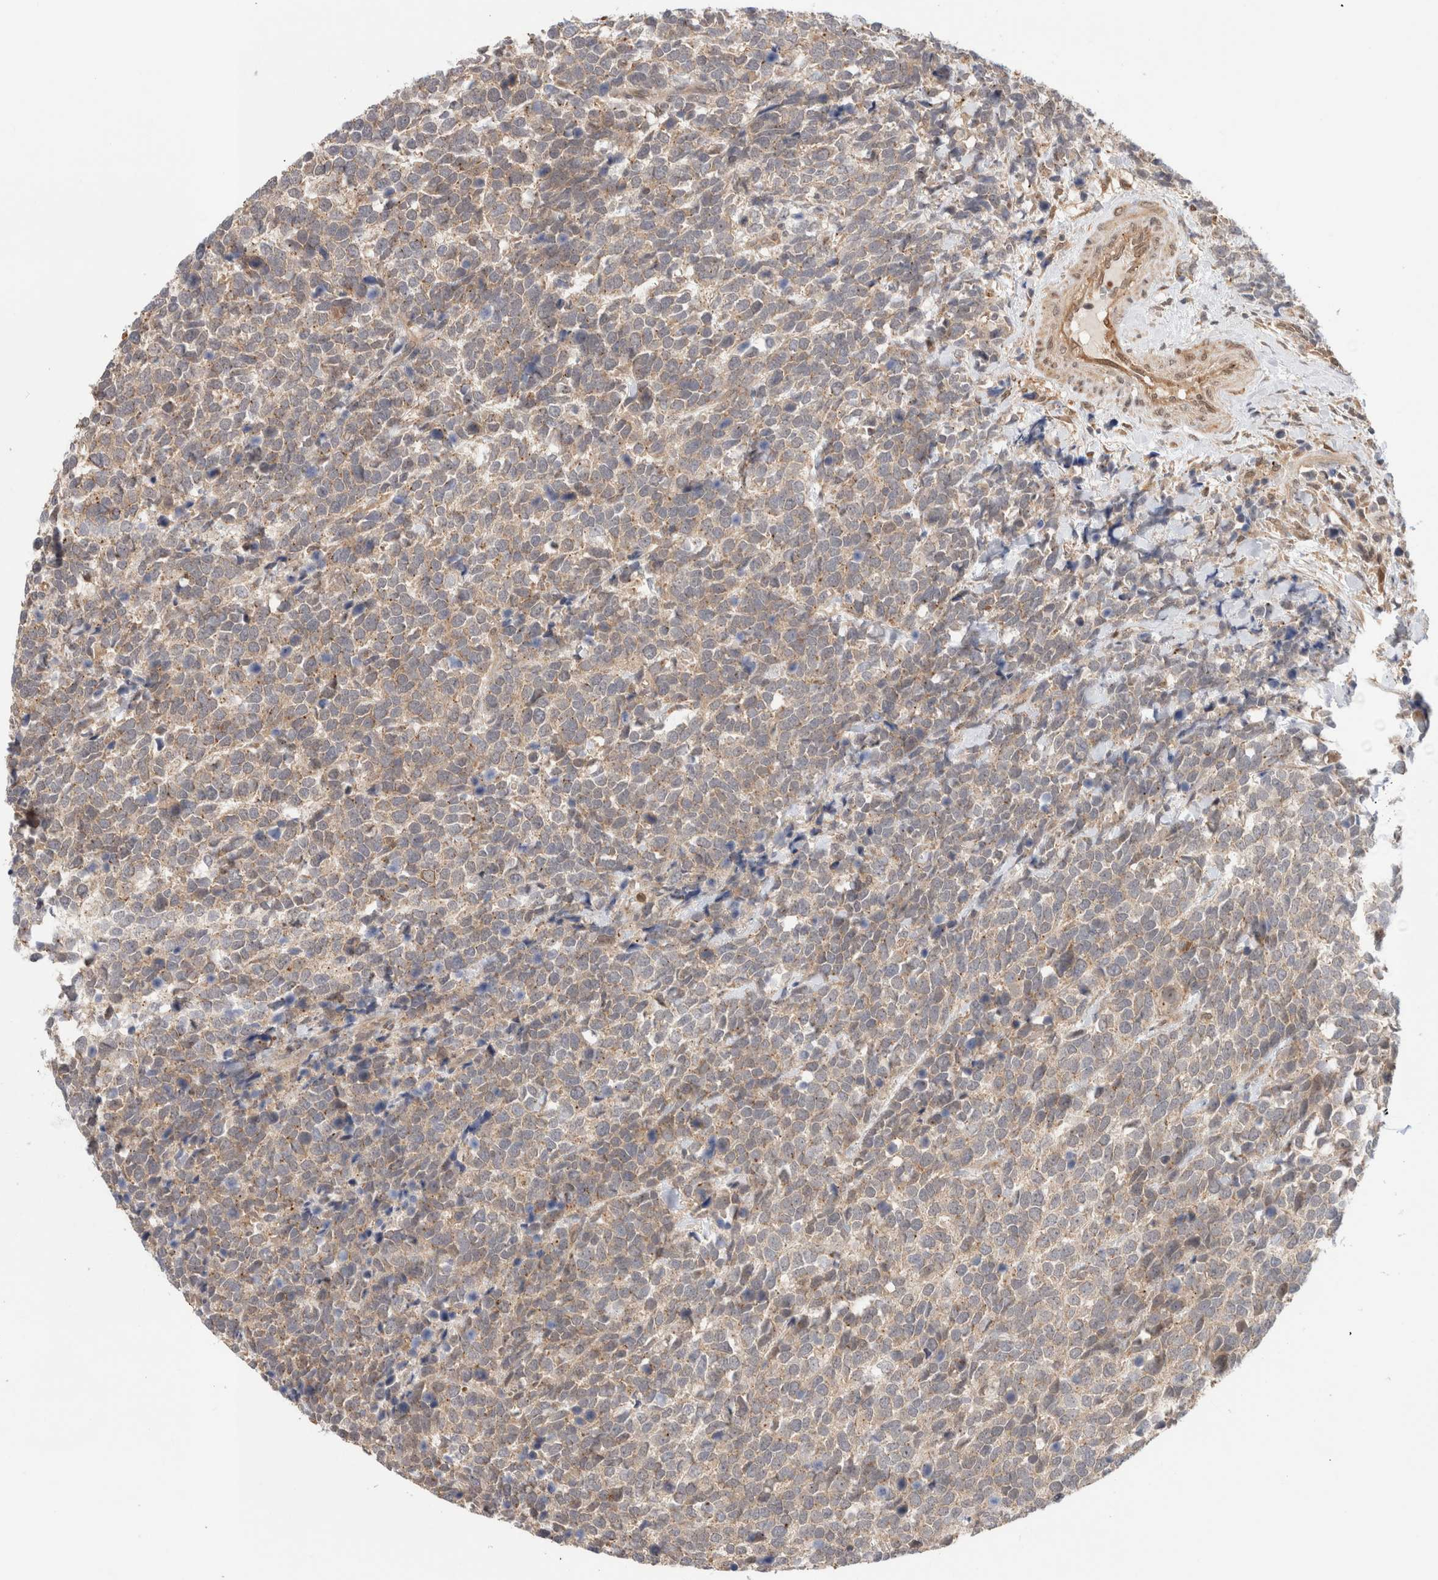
{"staining": {"intensity": "weak", "quantity": "25%-75%", "location": "cytoplasmic/membranous"}, "tissue": "urothelial cancer", "cell_type": "Tumor cells", "image_type": "cancer", "snomed": [{"axis": "morphology", "description": "Urothelial carcinoma, High grade"}, {"axis": "topography", "description": "Urinary bladder"}], "caption": "Urothelial carcinoma (high-grade) tissue displays weak cytoplasmic/membranous expression in about 25%-75% of tumor cells, visualized by immunohistochemistry.", "gene": "OTUD6B", "patient": {"sex": "female", "age": 82}}